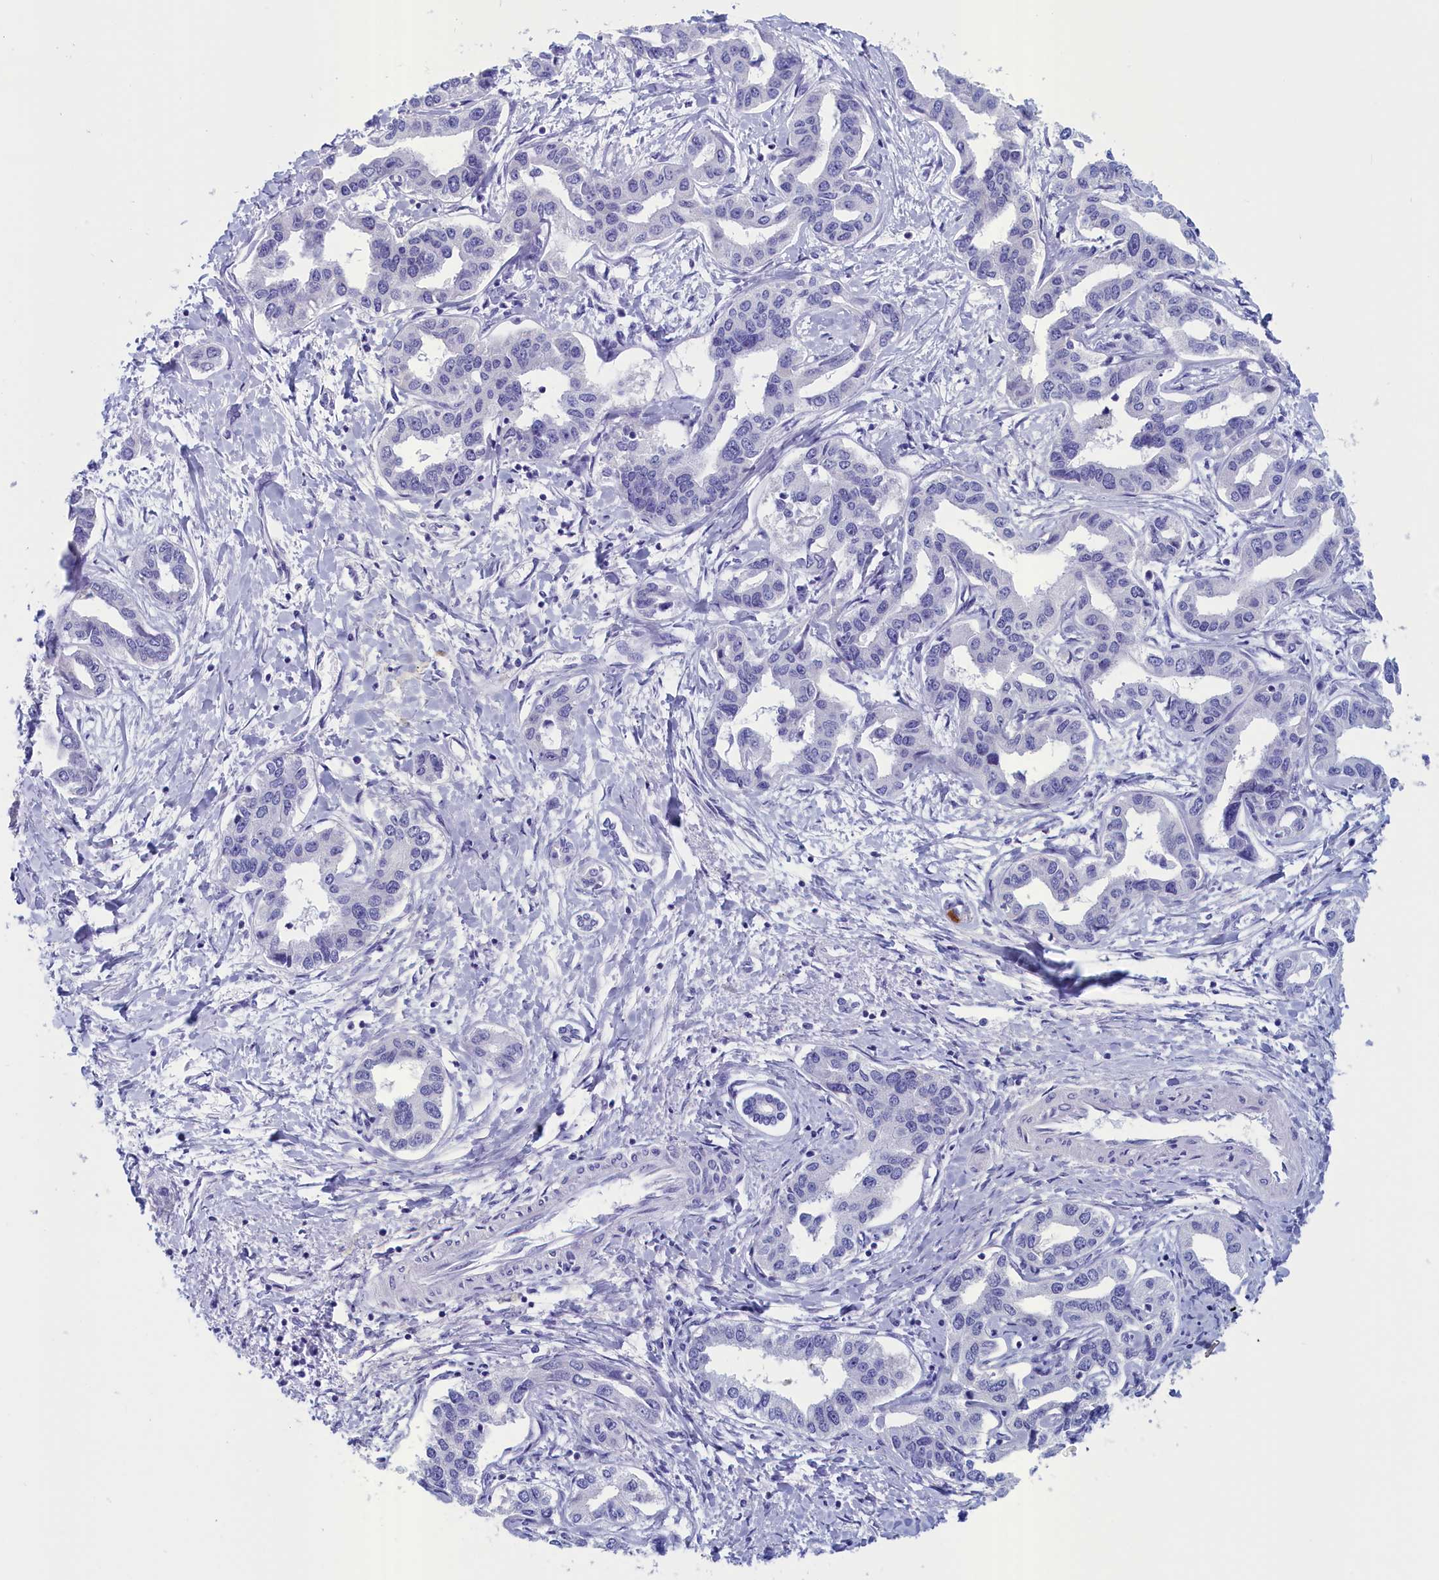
{"staining": {"intensity": "negative", "quantity": "none", "location": "none"}, "tissue": "liver cancer", "cell_type": "Tumor cells", "image_type": "cancer", "snomed": [{"axis": "morphology", "description": "Cholangiocarcinoma"}, {"axis": "topography", "description": "Liver"}], "caption": "Micrograph shows no significant protein positivity in tumor cells of cholangiocarcinoma (liver).", "gene": "ANKRD2", "patient": {"sex": "male", "age": 59}}